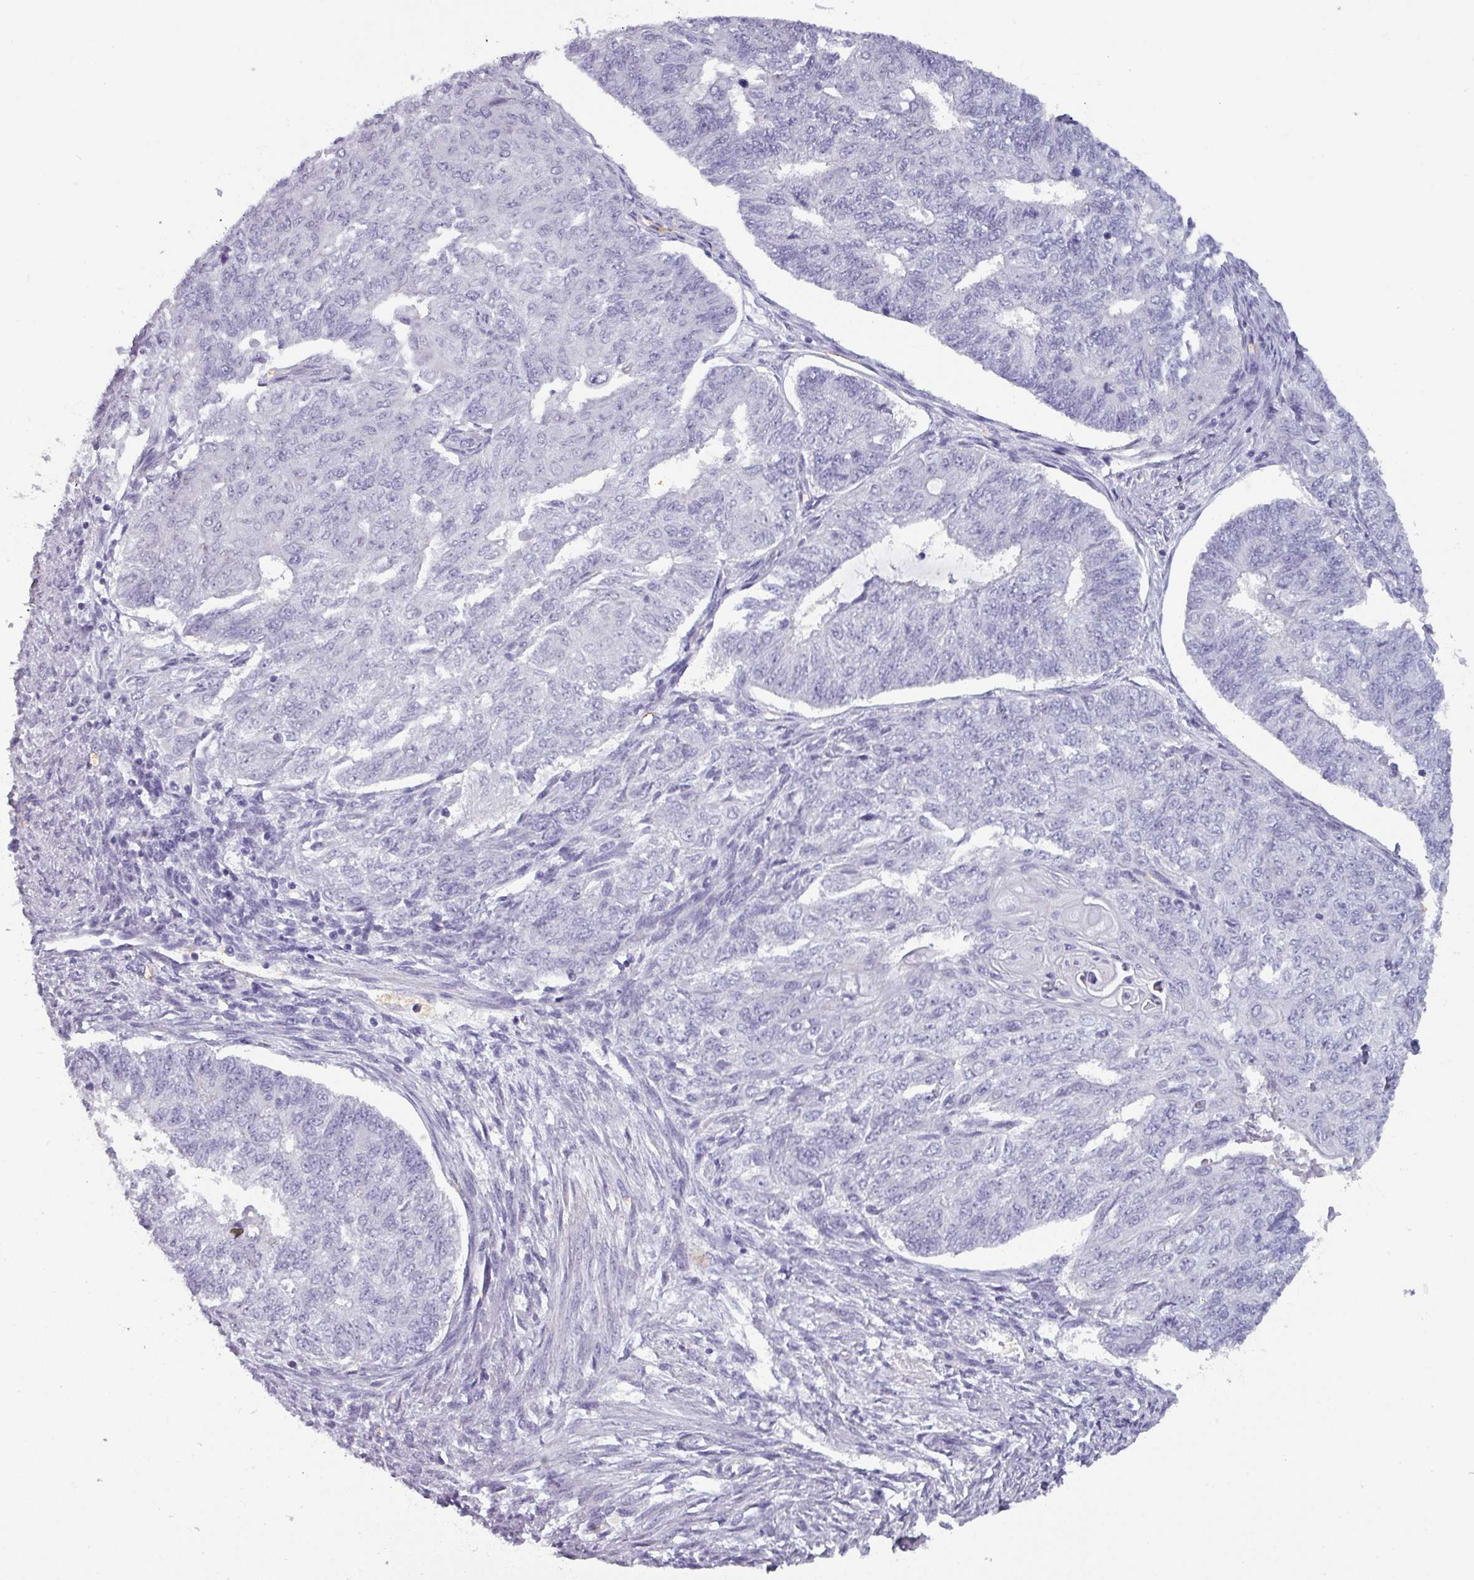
{"staining": {"intensity": "negative", "quantity": "none", "location": "none"}, "tissue": "endometrial cancer", "cell_type": "Tumor cells", "image_type": "cancer", "snomed": [{"axis": "morphology", "description": "Adenocarcinoma, NOS"}, {"axis": "topography", "description": "Endometrium"}], "caption": "The image displays no significant staining in tumor cells of endometrial adenocarcinoma.", "gene": "AREL1", "patient": {"sex": "female", "age": 32}}